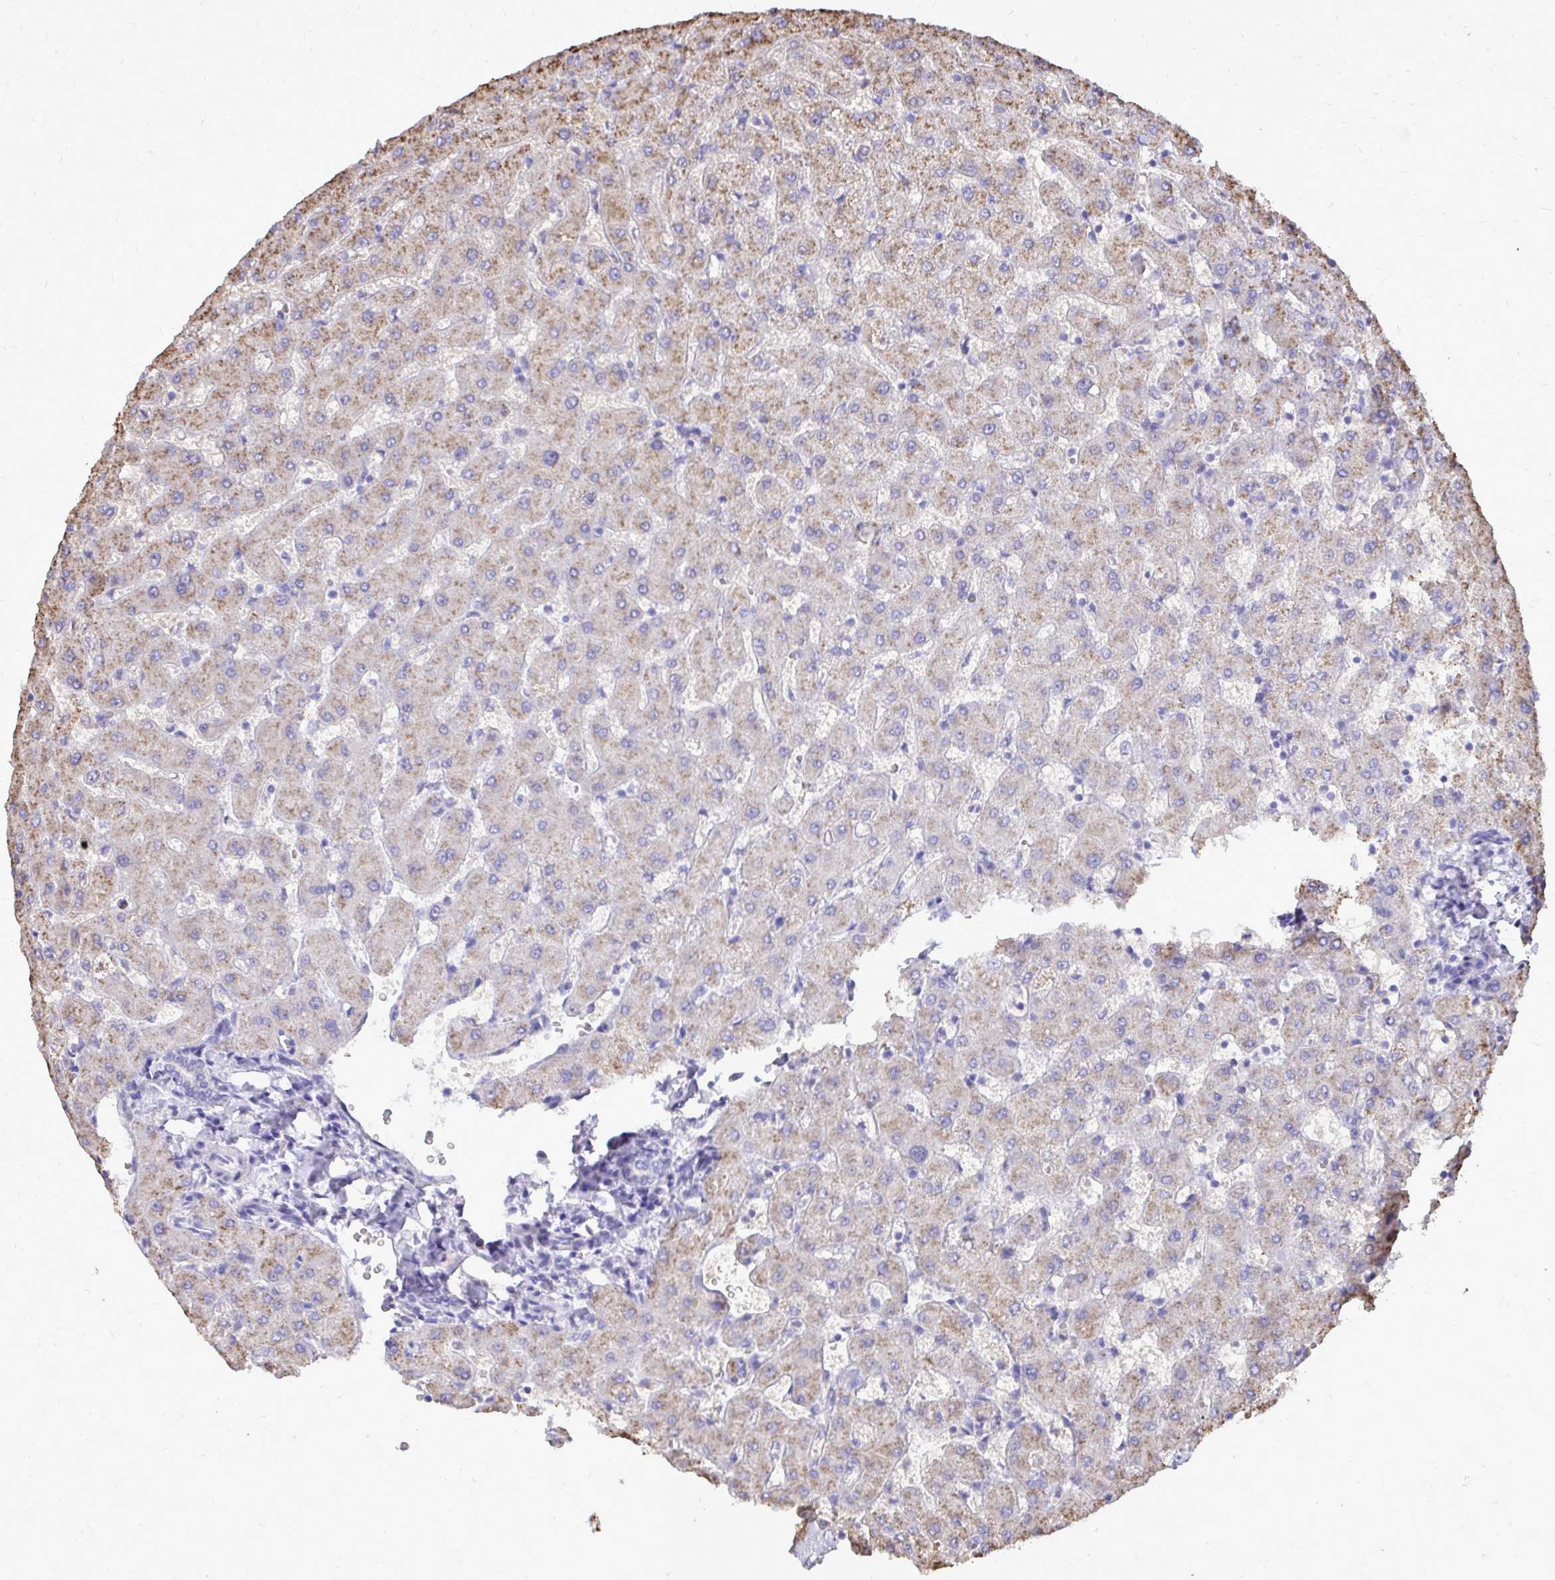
{"staining": {"intensity": "negative", "quantity": "none", "location": "none"}, "tissue": "liver", "cell_type": "Cholangiocytes", "image_type": "normal", "snomed": [{"axis": "morphology", "description": "Normal tissue, NOS"}, {"axis": "topography", "description": "Liver"}], "caption": "Immunohistochemical staining of unremarkable human liver demonstrates no significant positivity in cholangiocytes. Nuclei are stained in blue.", "gene": "CAT", "patient": {"sex": "female", "age": 63}}